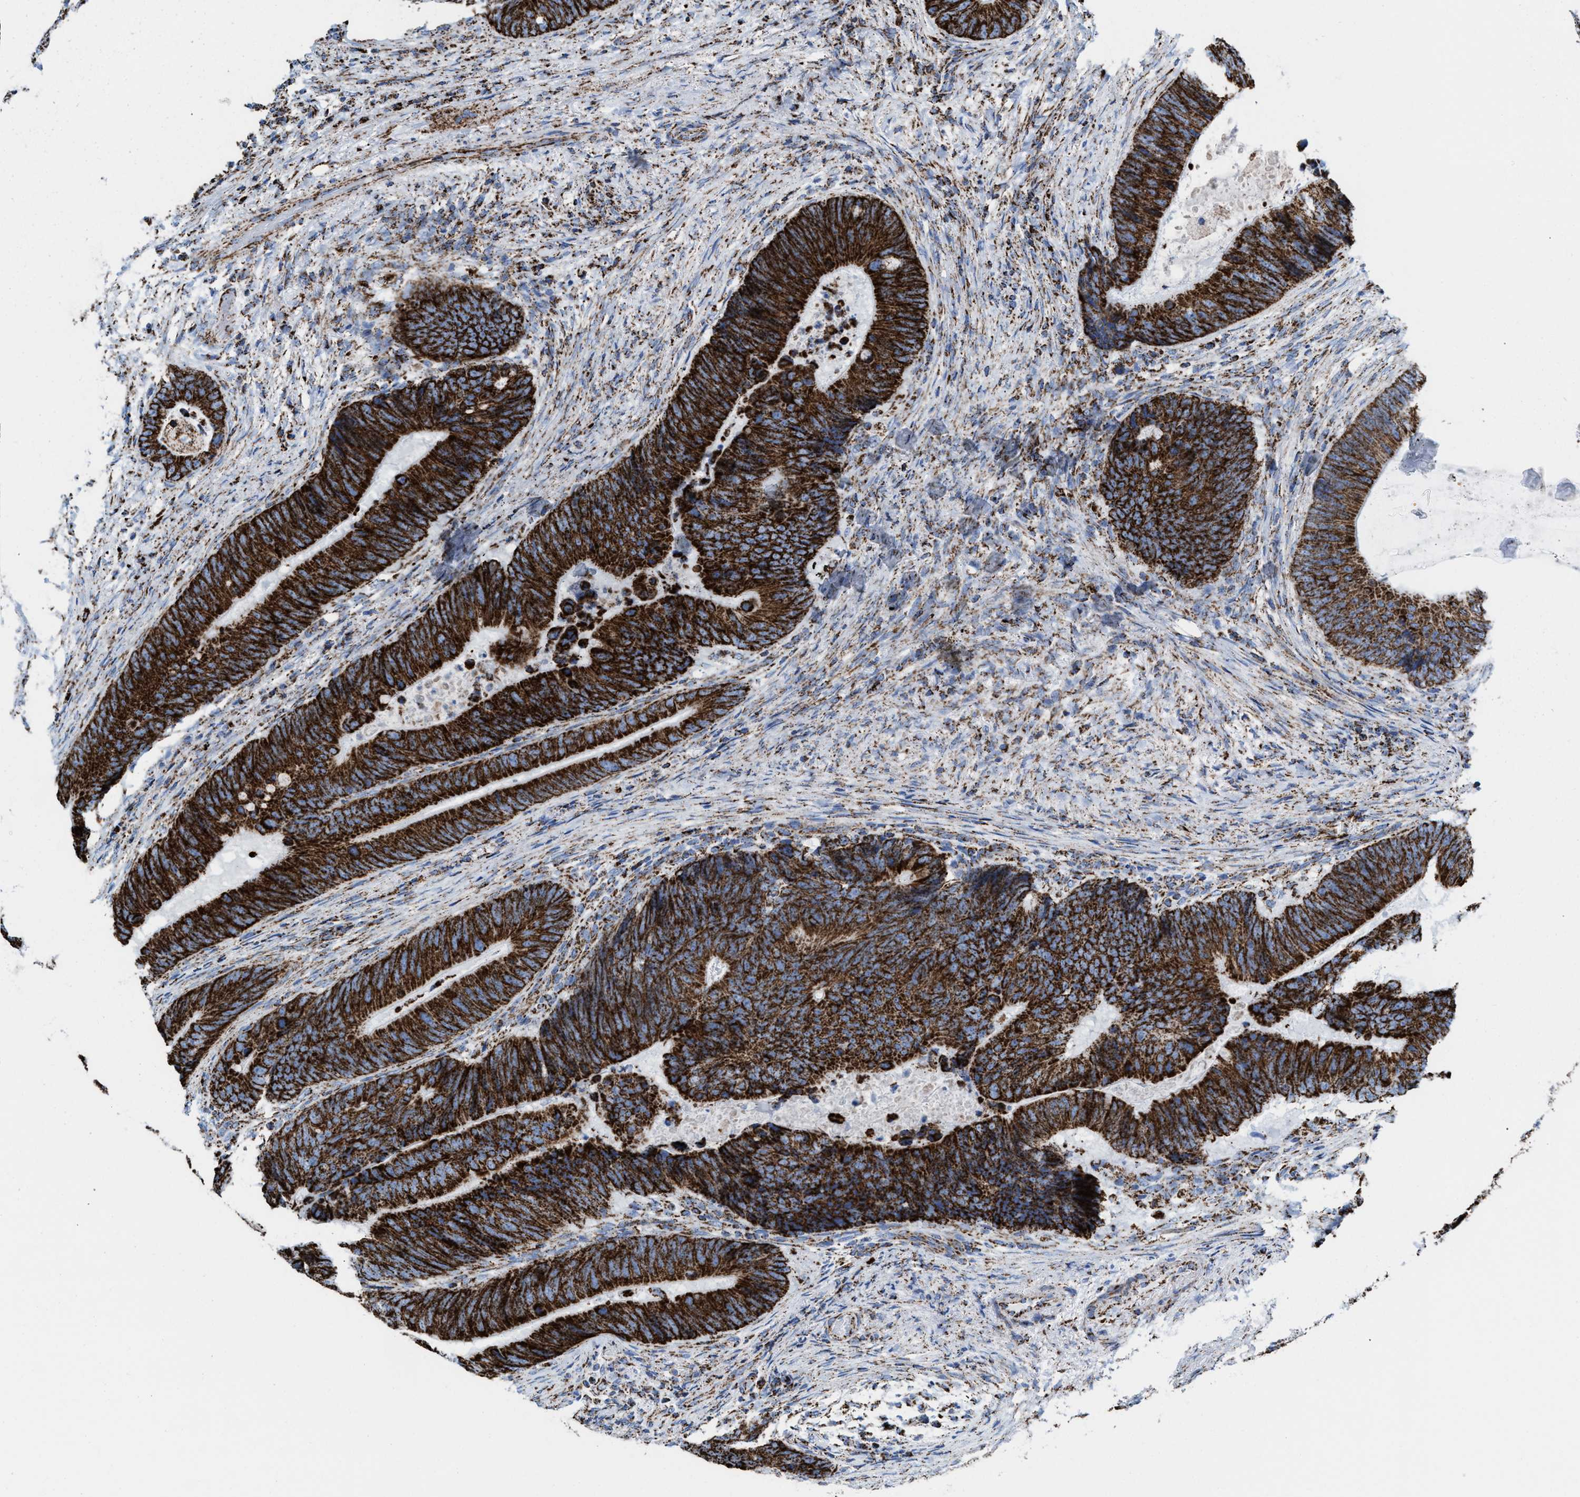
{"staining": {"intensity": "strong", "quantity": ">75%", "location": "cytoplasmic/membranous"}, "tissue": "colorectal cancer", "cell_type": "Tumor cells", "image_type": "cancer", "snomed": [{"axis": "morphology", "description": "Adenocarcinoma, NOS"}, {"axis": "topography", "description": "Colon"}], "caption": "Adenocarcinoma (colorectal) stained with a protein marker reveals strong staining in tumor cells.", "gene": "ECHS1", "patient": {"sex": "male", "age": 56}}